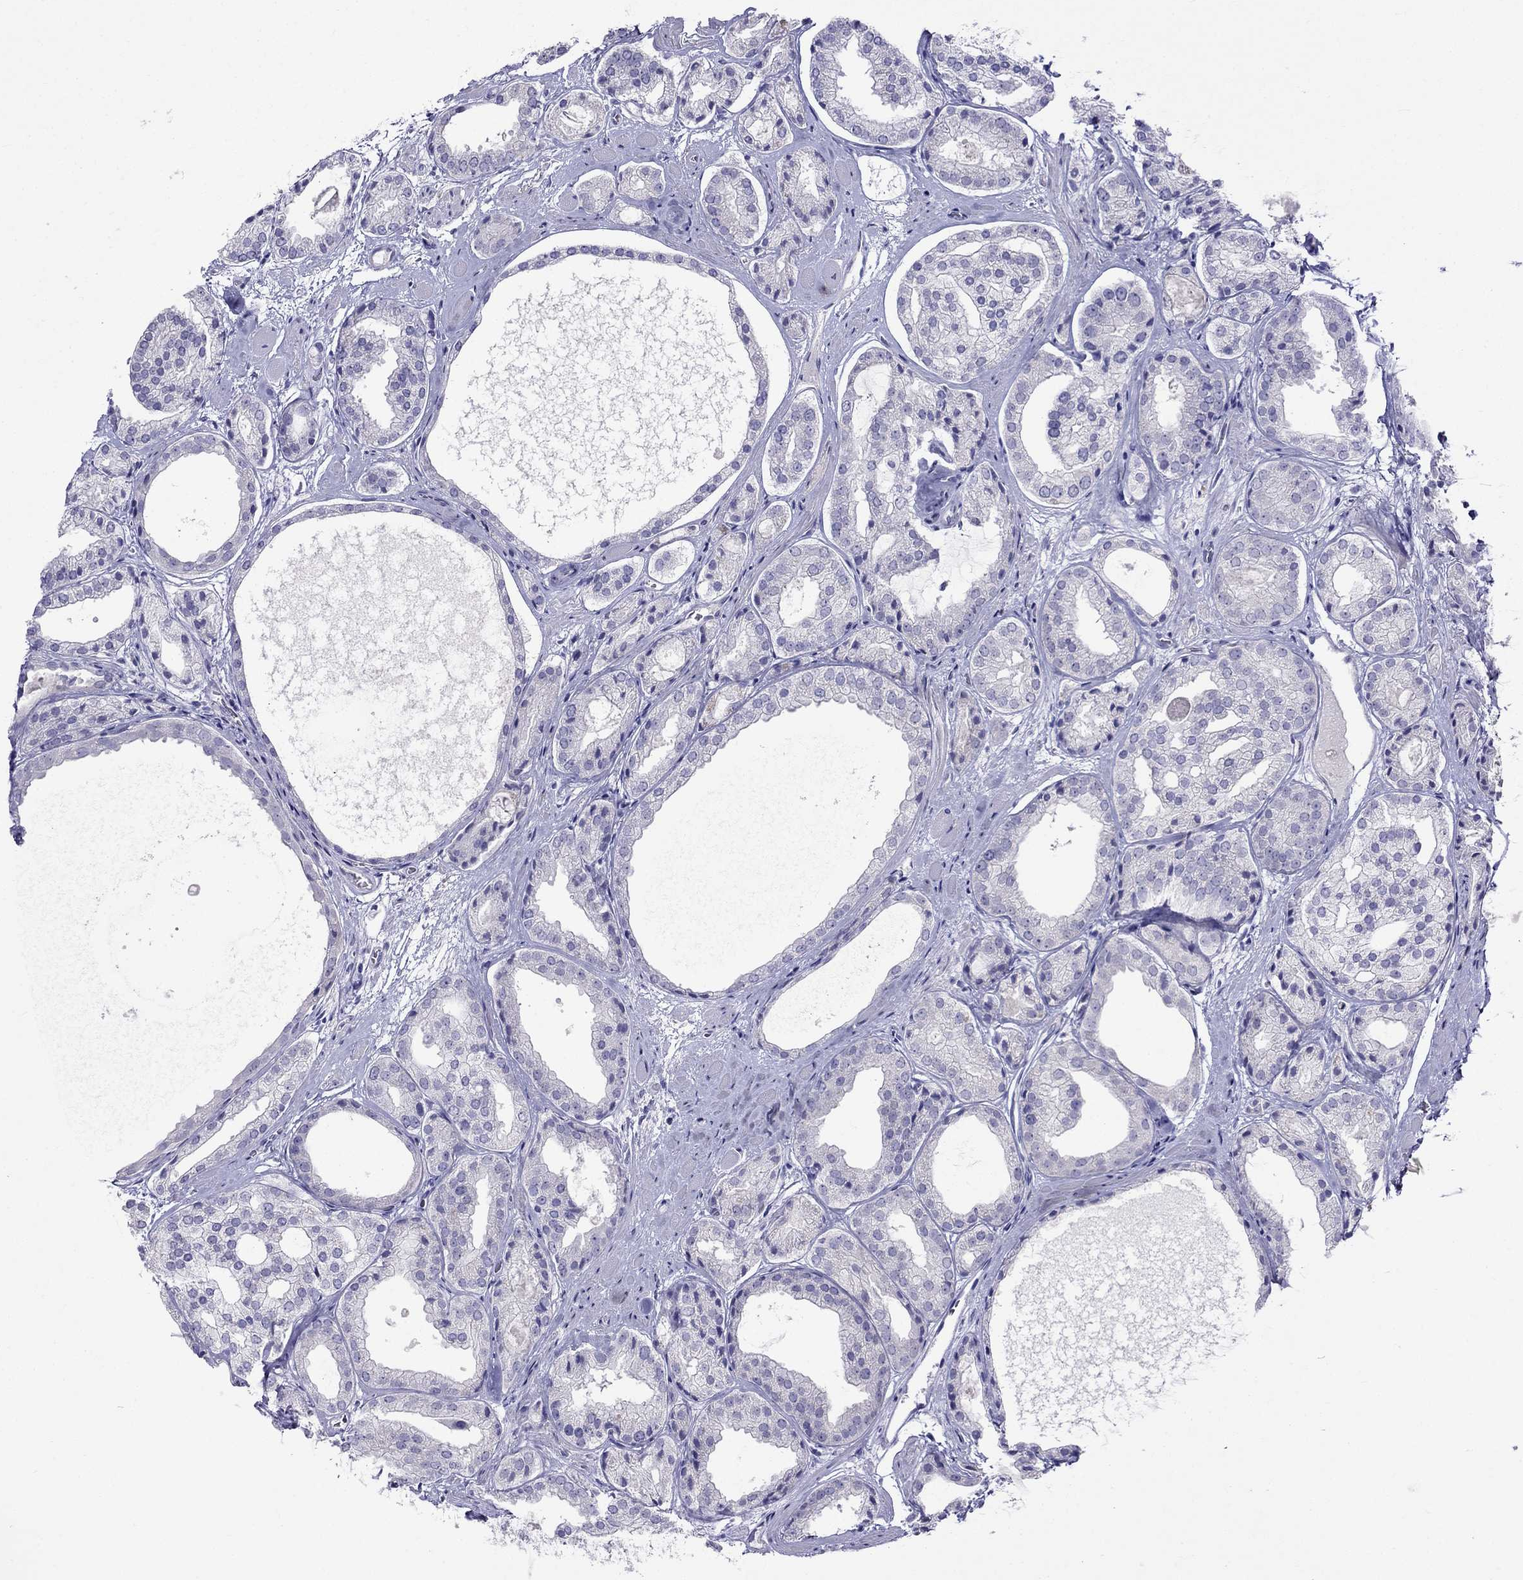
{"staining": {"intensity": "negative", "quantity": "none", "location": "none"}, "tissue": "prostate cancer", "cell_type": "Tumor cells", "image_type": "cancer", "snomed": [{"axis": "morphology", "description": "Adenocarcinoma, Low grade"}, {"axis": "topography", "description": "Prostate"}], "caption": "This is an immunohistochemistry histopathology image of prostate cancer (low-grade adenocarcinoma). There is no expression in tumor cells.", "gene": "PATE1", "patient": {"sex": "male", "age": 69}}